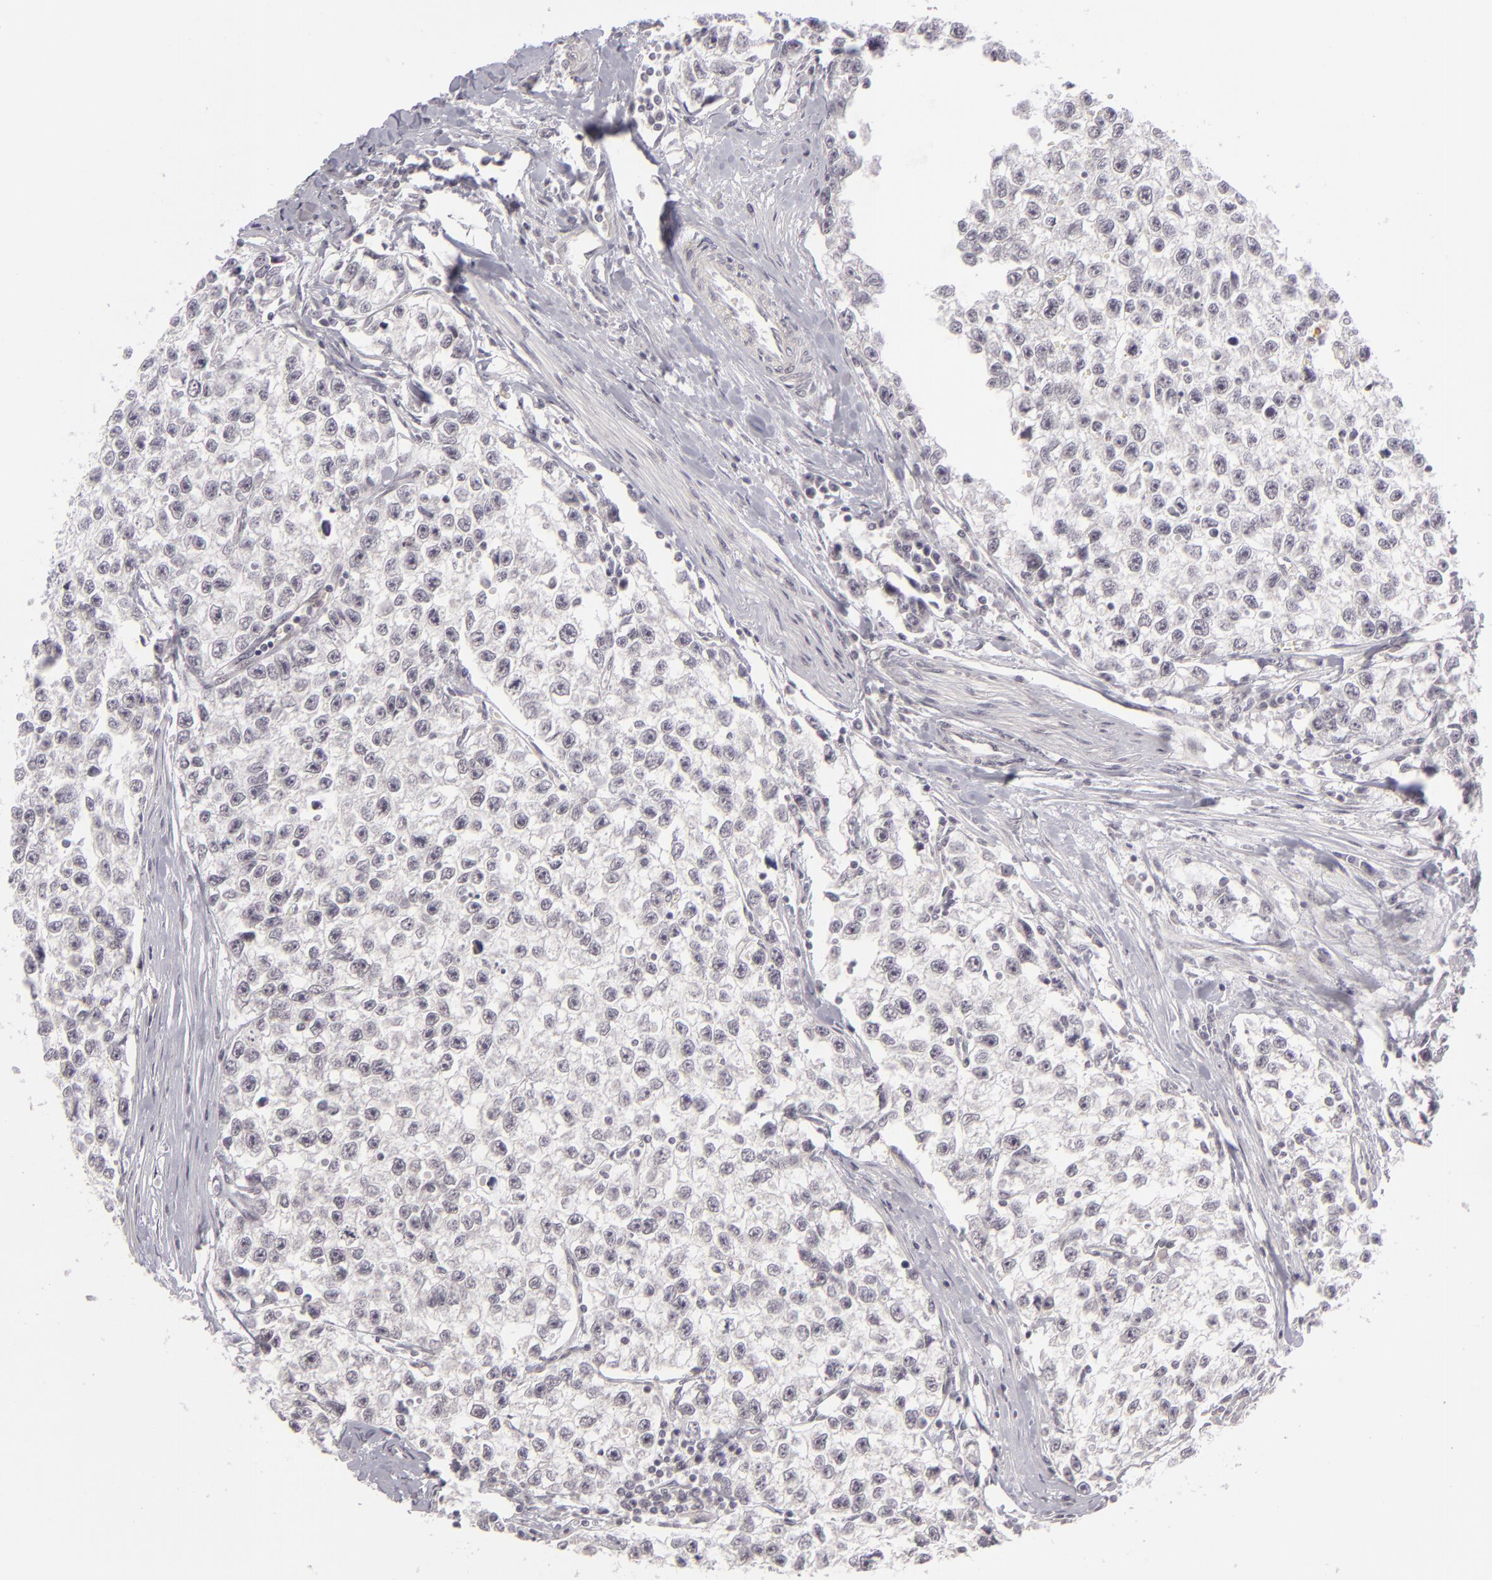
{"staining": {"intensity": "negative", "quantity": "none", "location": "none"}, "tissue": "testis cancer", "cell_type": "Tumor cells", "image_type": "cancer", "snomed": [{"axis": "morphology", "description": "Seminoma, NOS"}, {"axis": "morphology", "description": "Carcinoma, Embryonal, NOS"}, {"axis": "topography", "description": "Testis"}], "caption": "This image is of seminoma (testis) stained with immunohistochemistry (IHC) to label a protein in brown with the nuclei are counter-stained blue. There is no expression in tumor cells.", "gene": "DLG3", "patient": {"sex": "male", "age": 30}}